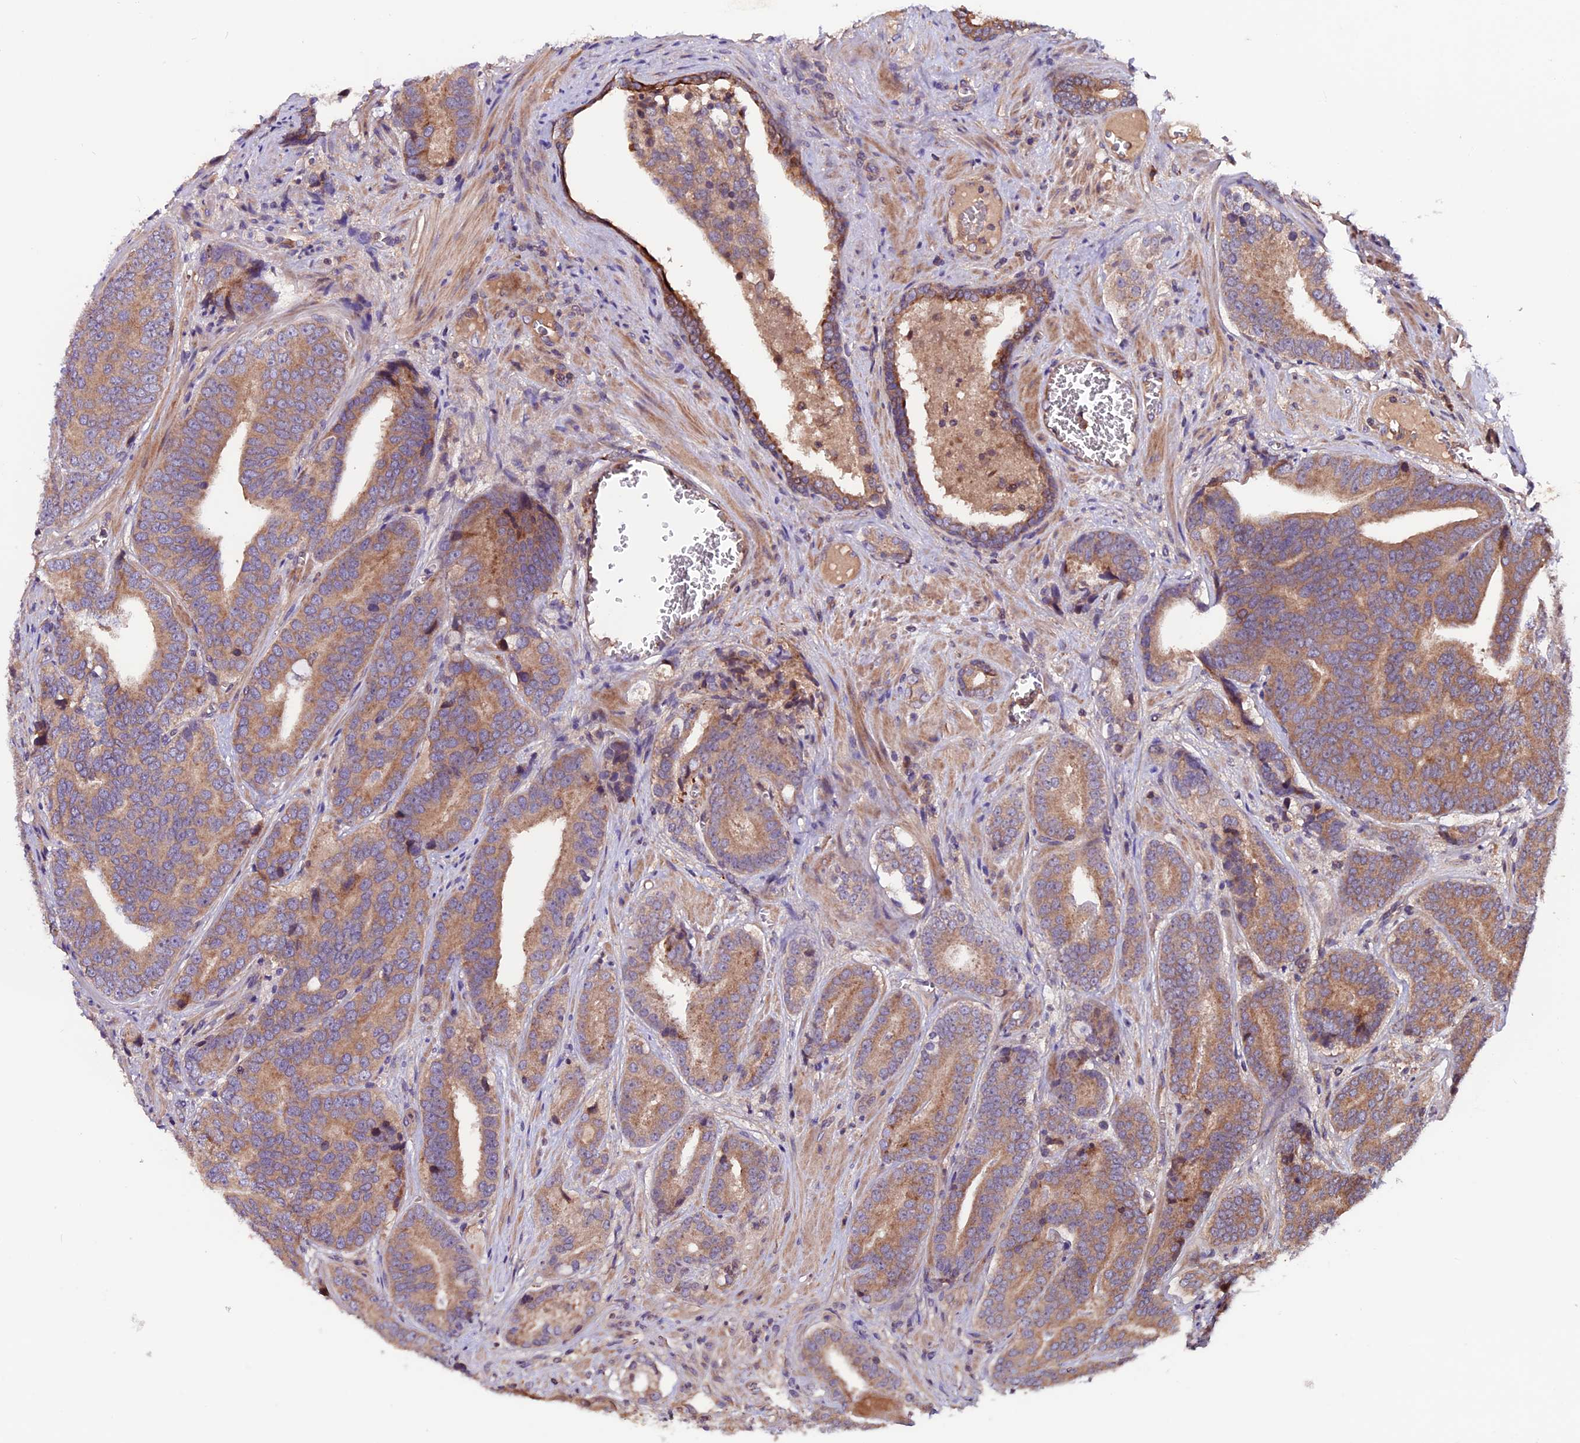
{"staining": {"intensity": "moderate", "quantity": ">75%", "location": "cytoplasmic/membranous"}, "tissue": "prostate cancer", "cell_type": "Tumor cells", "image_type": "cancer", "snomed": [{"axis": "morphology", "description": "Adenocarcinoma, High grade"}, {"axis": "topography", "description": "Prostate"}], "caption": "Moderate cytoplasmic/membranous protein staining is present in approximately >75% of tumor cells in prostate cancer.", "gene": "ZNF598", "patient": {"sex": "male", "age": 55}}